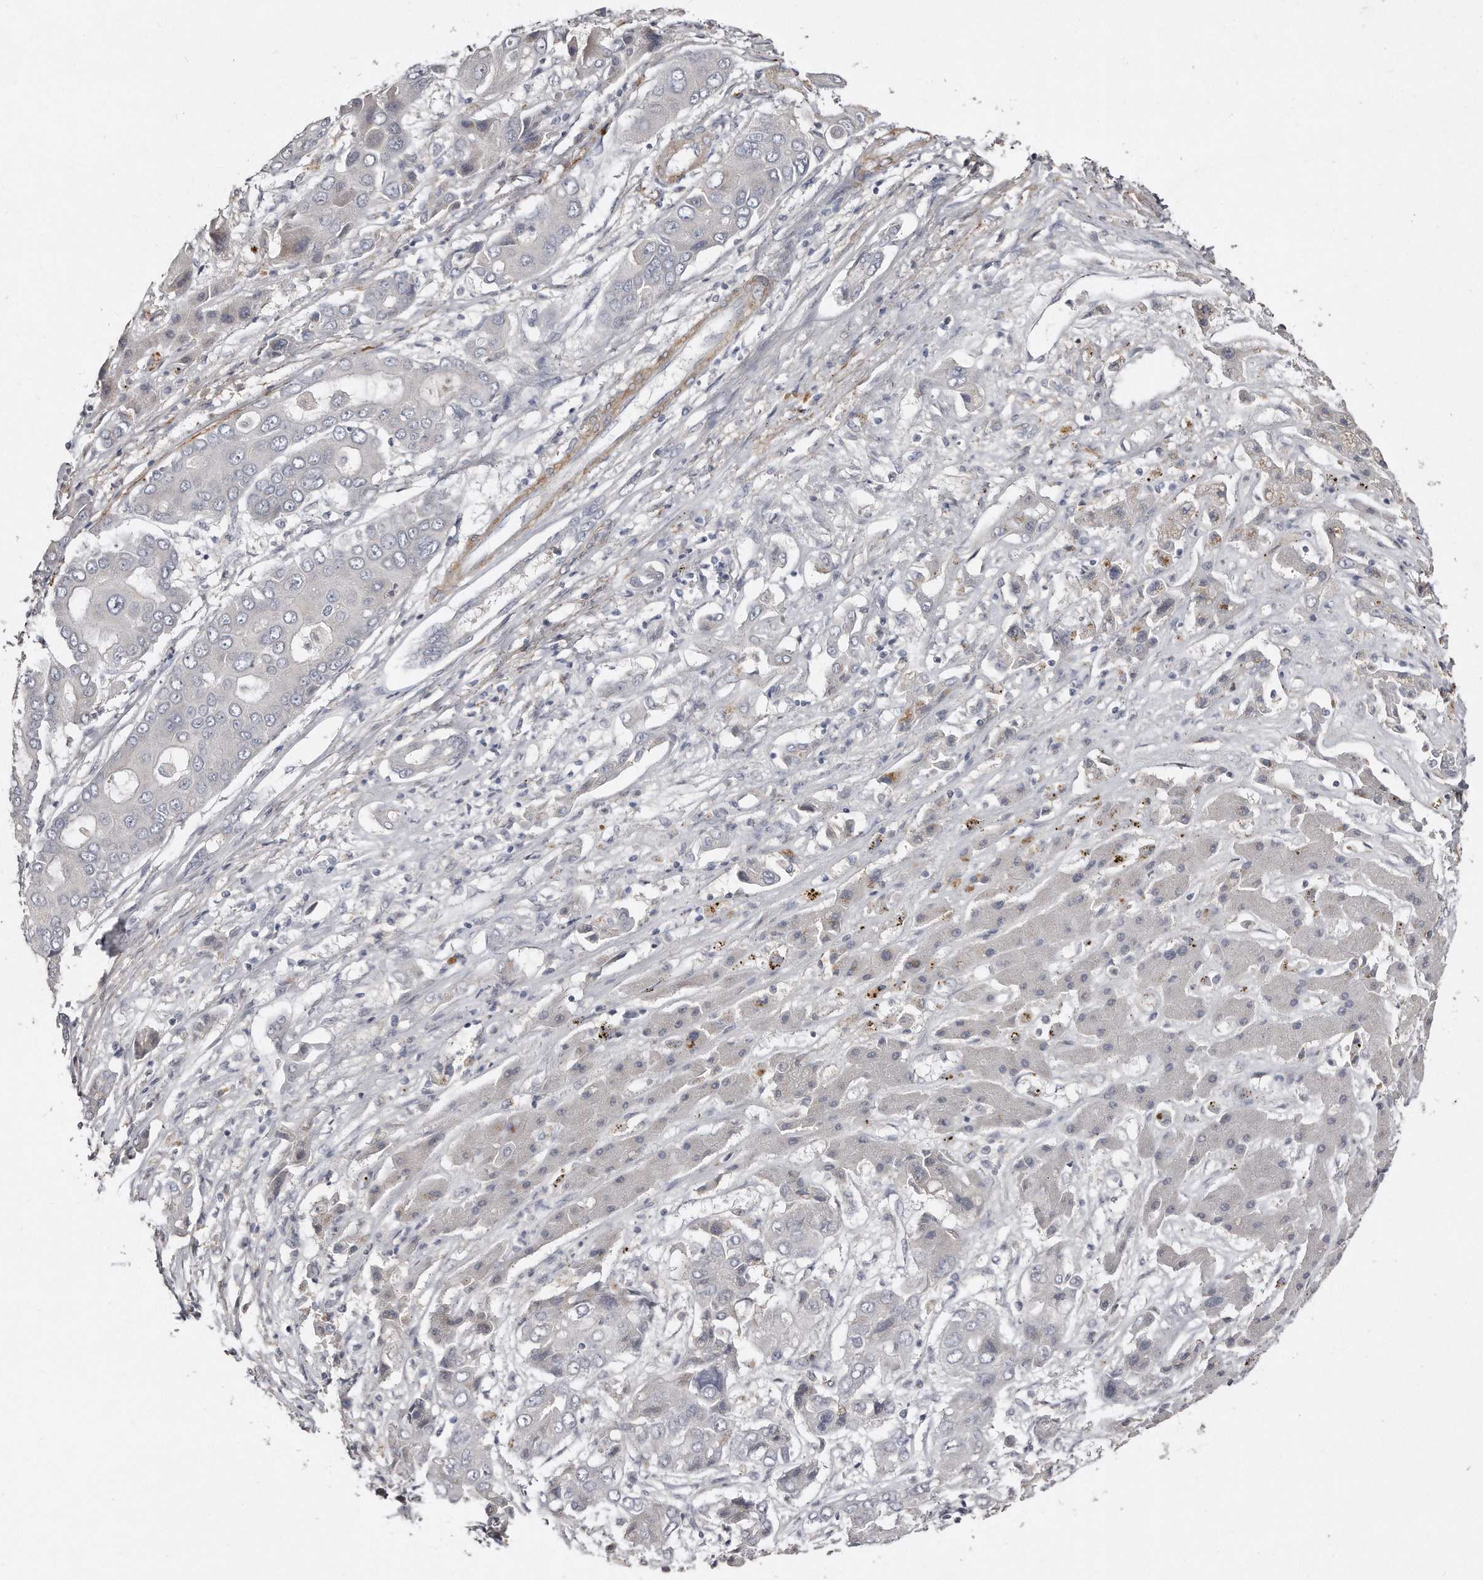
{"staining": {"intensity": "negative", "quantity": "none", "location": "none"}, "tissue": "liver cancer", "cell_type": "Tumor cells", "image_type": "cancer", "snomed": [{"axis": "morphology", "description": "Cholangiocarcinoma"}, {"axis": "topography", "description": "Liver"}], "caption": "Liver cancer (cholangiocarcinoma) was stained to show a protein in brown. There is no significant staining in tumor cells.", "gene": "LMOD1", "patient": {"sex": "male", "age": 67}}